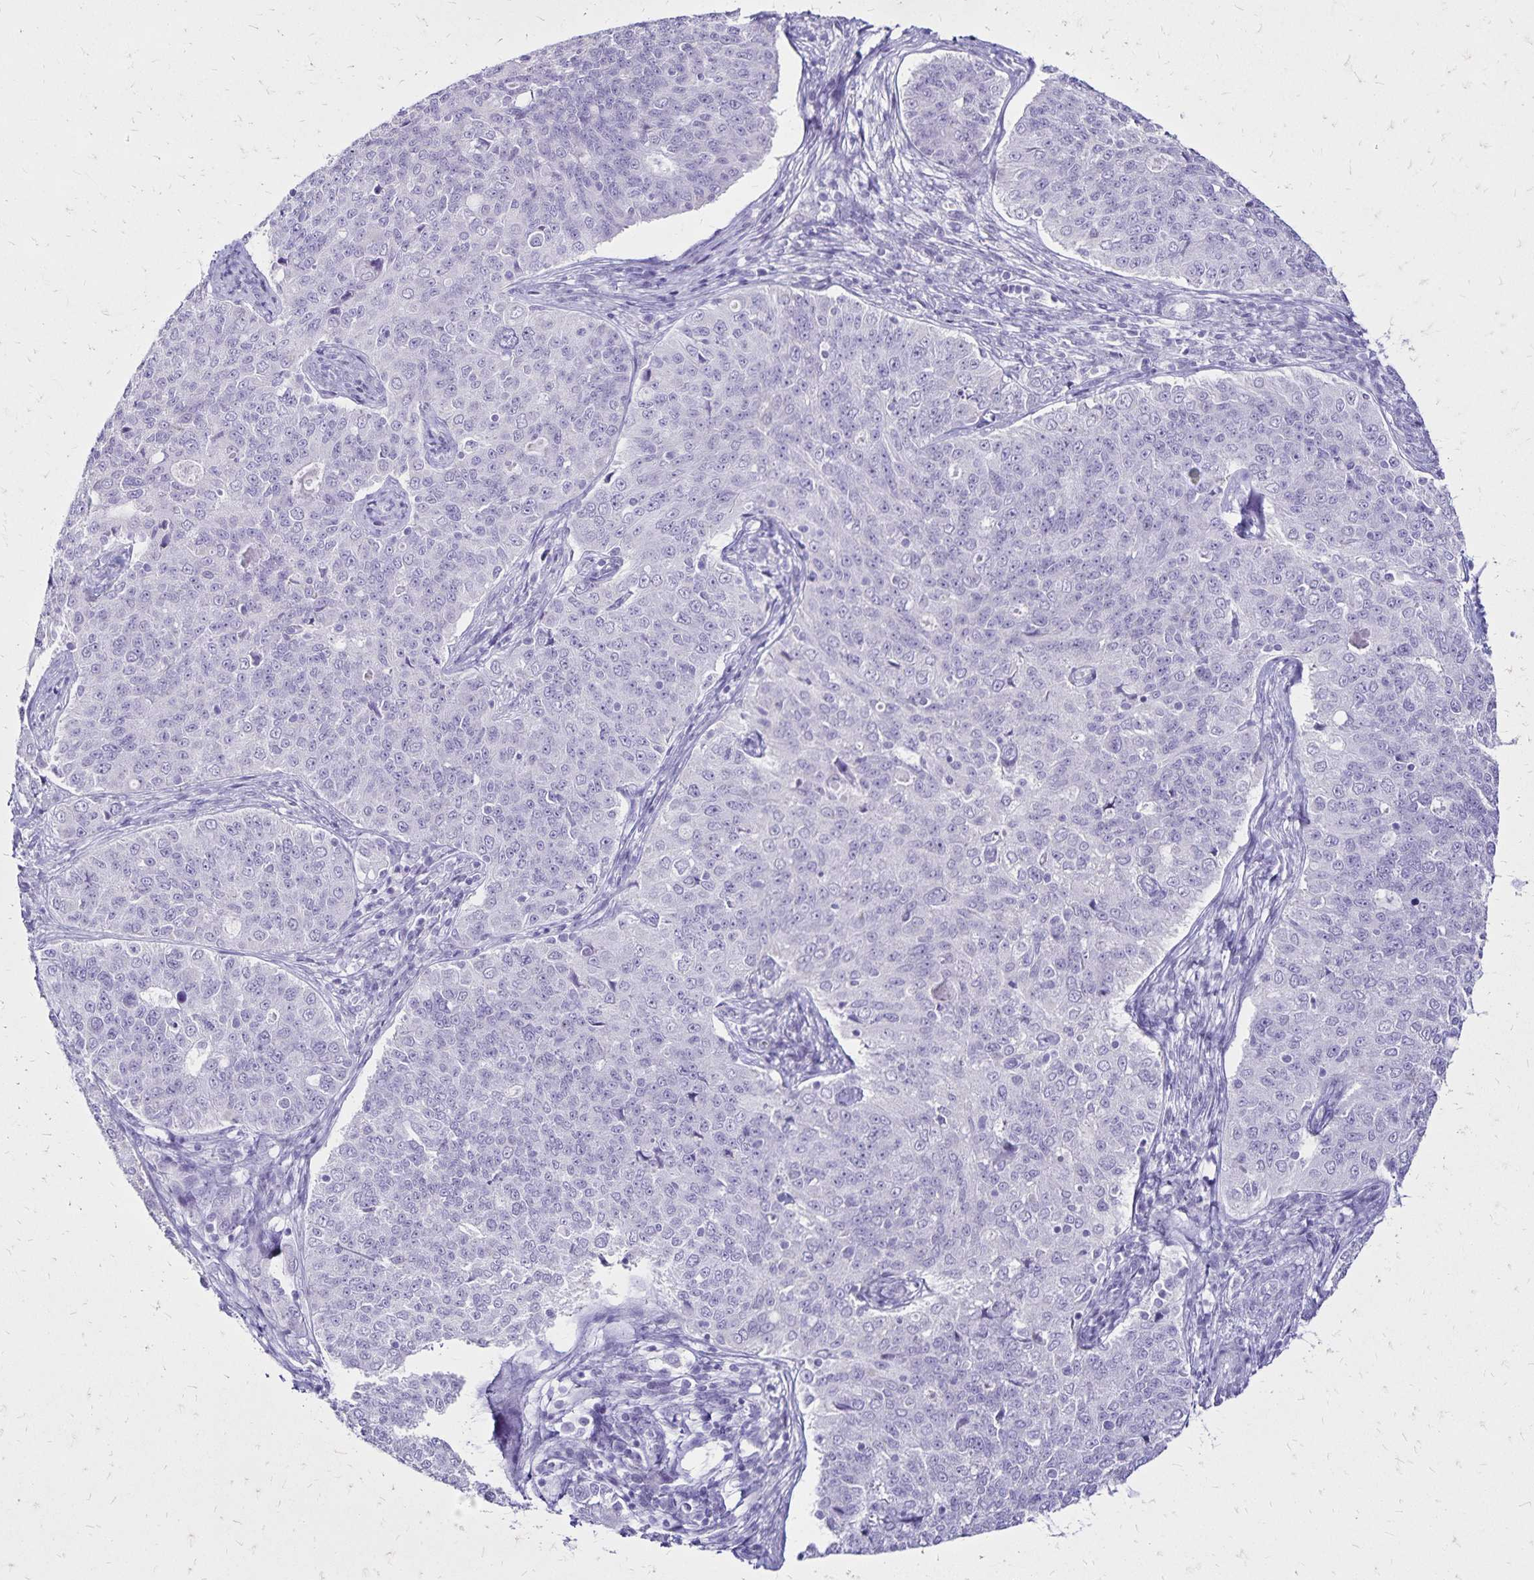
{"staining": {"intensity": "negative", "quantity": "none", "location": "none"}, "tissue": "endometrial cancer", "cell_type": "Tumor cells", "image_type": "cancer", "snomed": [{"axis": "morphology", "description": "Adenocarcinoma, NOS"}, {"axis": "topography", "description": "Endometrium"}], "caption": "This is a histopathology image of IHC staining of adenocarcinoma (endometrial), which shows no expression in tumor cells.", "gene": "LIN28B", "patient": {"sex": "female", "age": 43}}